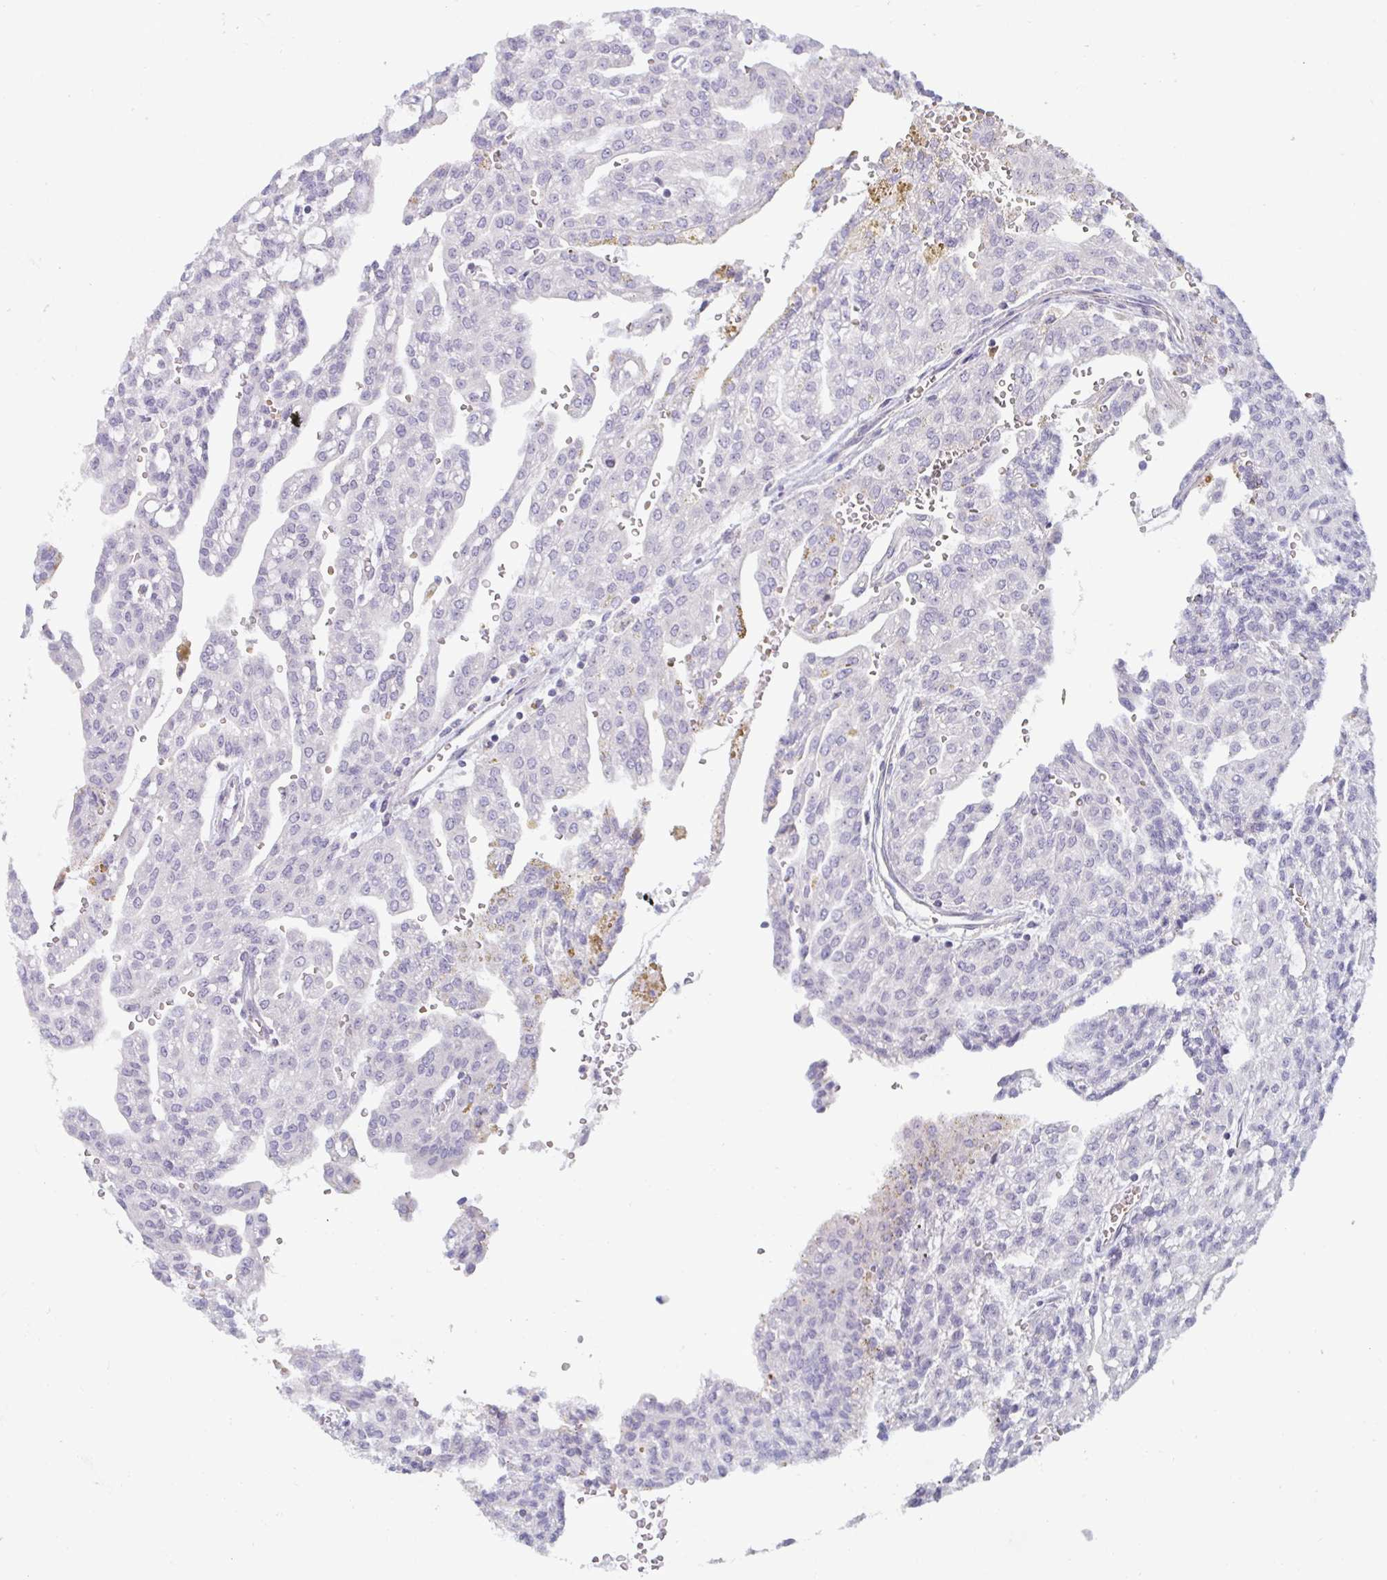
{"staining": {"intensity": "negative", "quantity": "none", "location": "none"}, "tissue": "renal cancer", "cell_type": "Tumor cells", "image_type": "cancer", "snomed": [{"axis": "morphology", "description": "Adenocarcinoma, NOS"}, {"axis": "topography", "description": "Kidney"}], "caption": "There is no significant positivity in tumor cells of adenocarcinoma (renal). (DAB IHC visualized using brightfield microscopy, high magnification).", "gene": "SHB", "patient": {"sex": "male", "age": 63}}